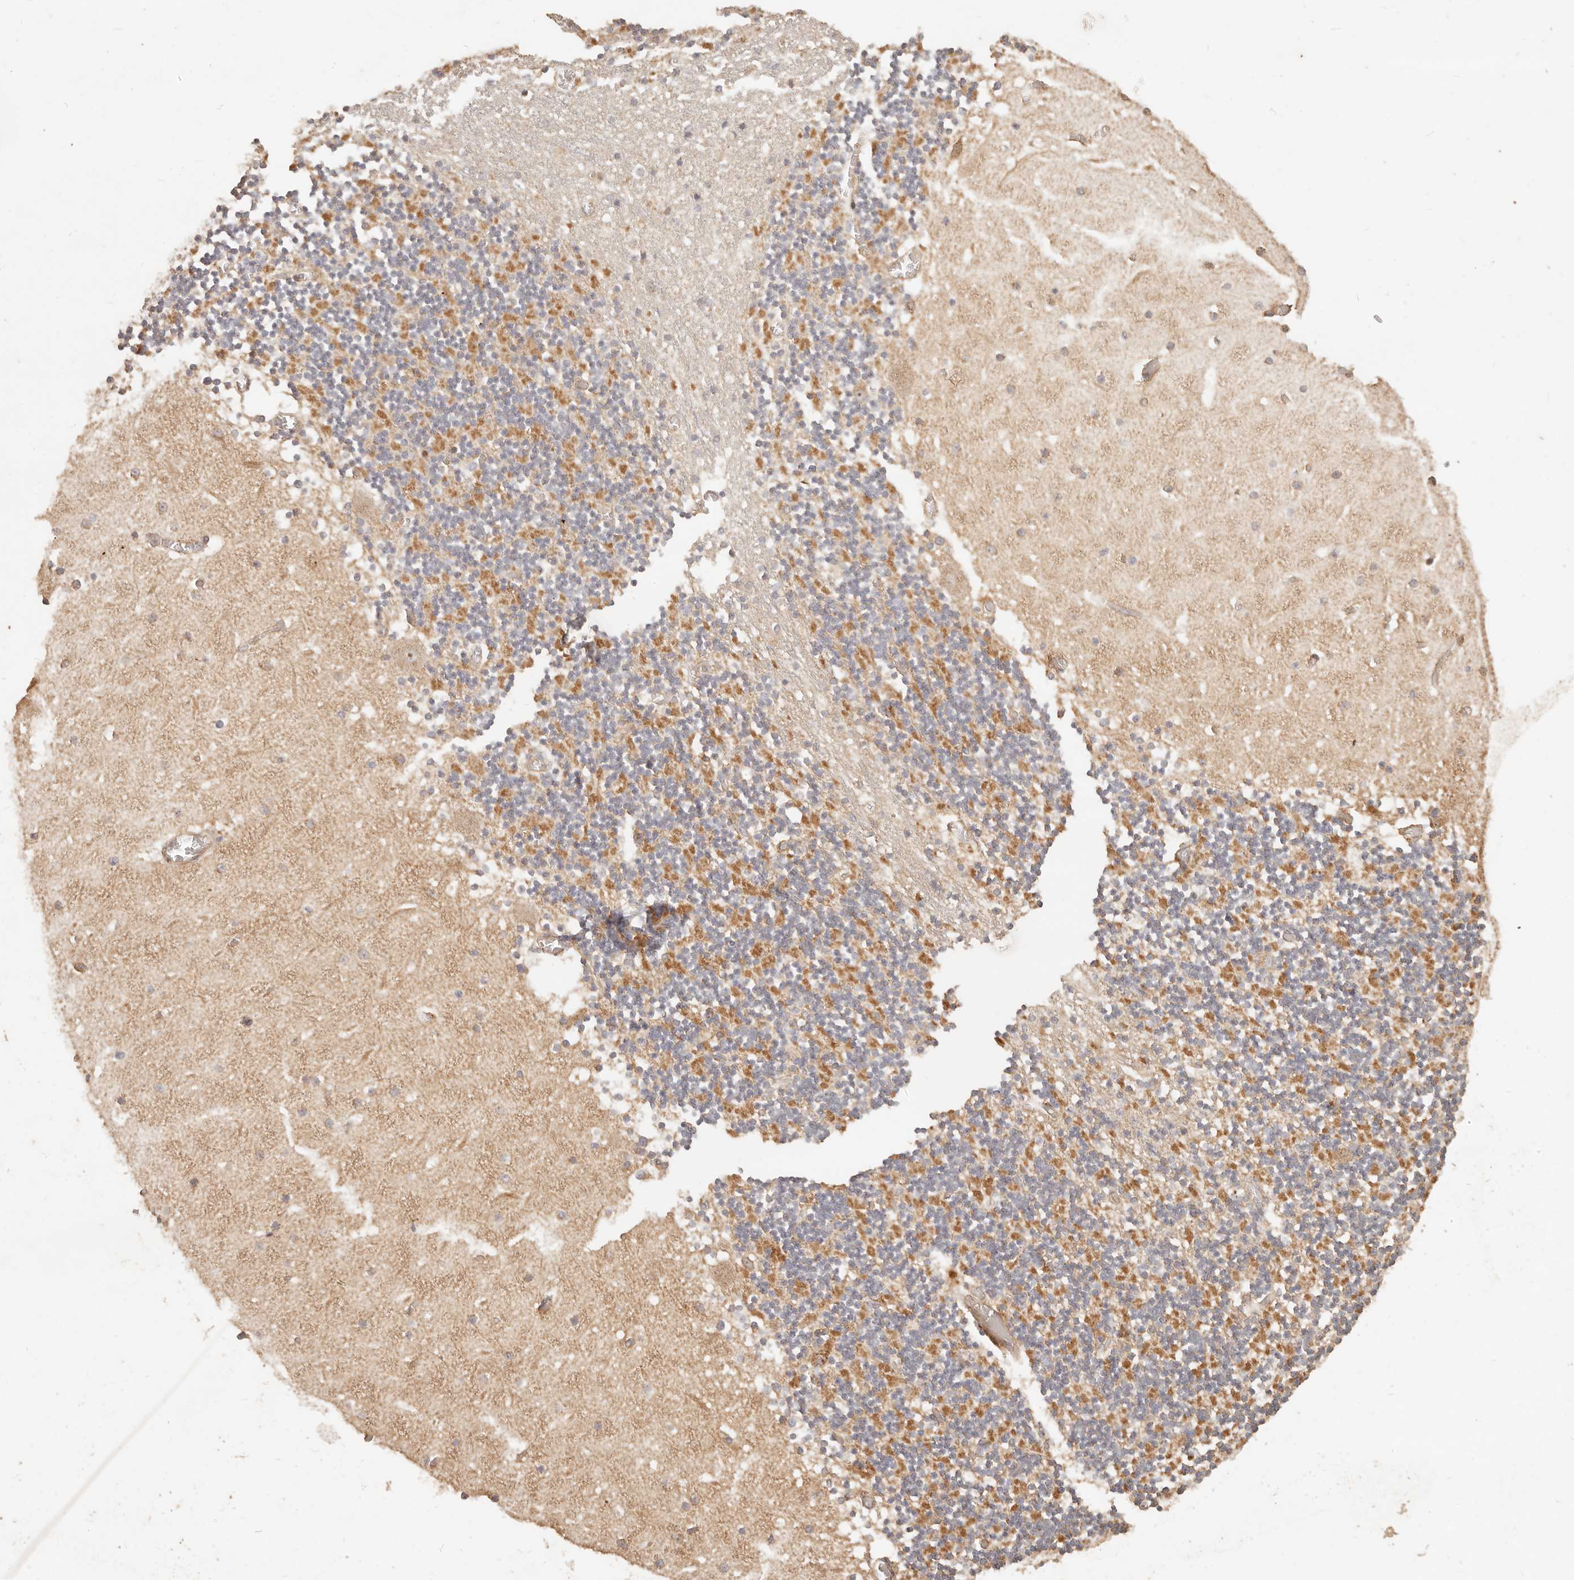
{"staining": {"intensity": "weak", "quantity": "<25%", "location": "cytoplasmic/membranous"}, "tissue": "cerebellum", "cell_type": "Cells in granular layer", "image_type": "normal", "snomed": [{"axis": "morphology", "description": "Normal tissue, NOS"}, {"axis": "topography", "description": "Cerebellum"}], "caption": "The immunohistochemistry (IHC) histopathology image has no significant positivity in cells in granular layer of cerebellum.", "gene": "PTPN22", "patient": {"sex": "female", "age": 28}}